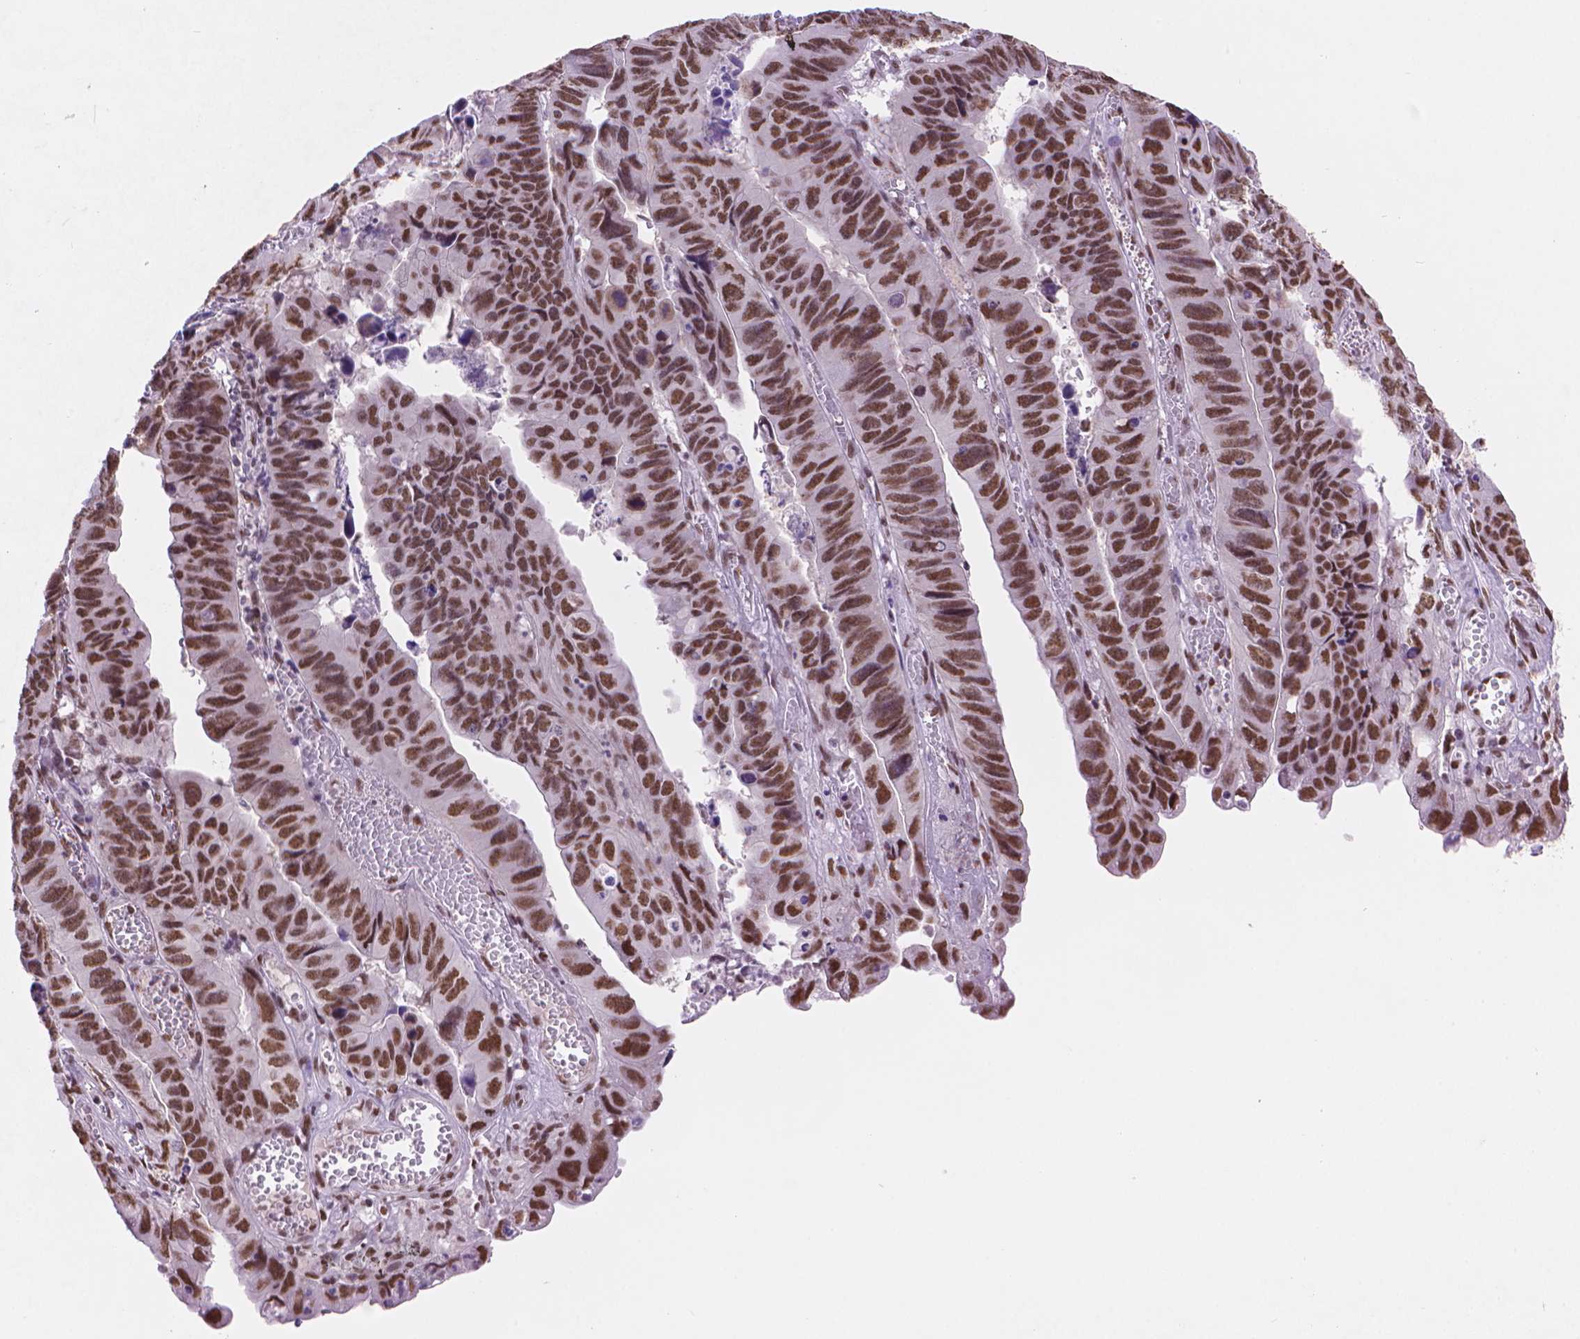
{"staining": {"intensity": "moderate", "quantity": ">75%", "location": "nuclear"}, "tissue": "stomach cancer", "cell_type": "Tumor cells", "image_type": "cancer", "snomed": [{"axis": "morphology", "description": "Adenocarcinoma, NOS"}, {"axis": "topography", "description": "Stomach, lower"}], "caption": "Immunohistochemistry of human stomach cancer (adenocarcinoma) demonstrates medium levels of moderate nuclear positivity in about >75% of tumor cells.", "gene": "RPA4", "patient": {"sex": "male", "age": 77}}